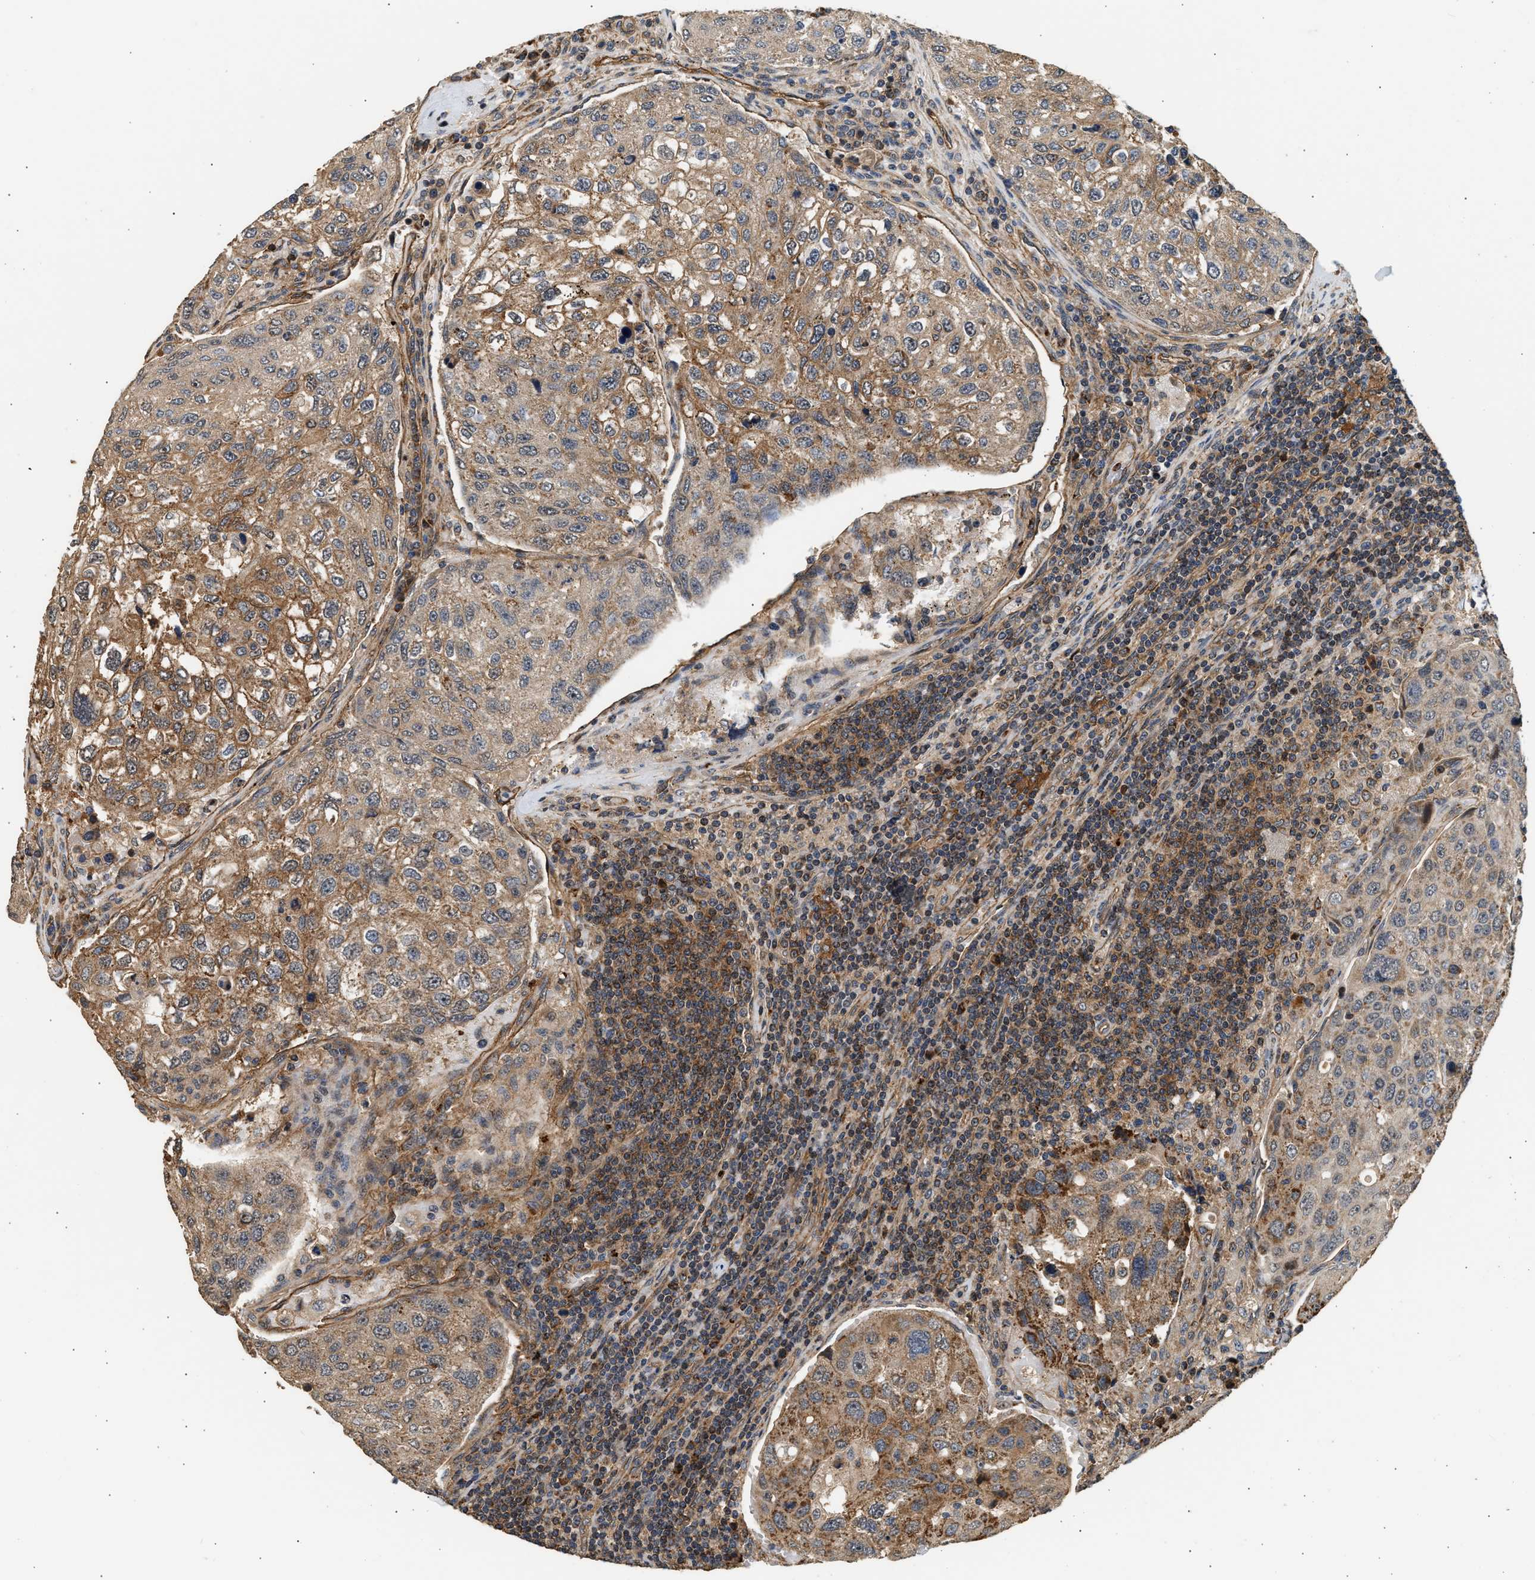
{"staining": {"intensity": "moderate", "quantity": ">75%", "location": "cytoplasmic/membranous"}, "tissue": "urothelial cancer", "cell_type": "Tumor cells", "image_type": "cancer", "snomed": [{"axis": "morphology", "description": "Urothelial carcinoma, High grade"}, {"axis": "topography", "description": "Lymph node"}, {"axis": "topography", "description": "Urinary bladder"}], "caption": "Immunohistochemical staining of urothelial carcinoma (high-grade) shows medium levels of moderate cytoplasmic/membranous positivity in approximately >75% of tumor cells.", "gene": "DUSP14", "patient": {"sex": "male", "age": 51}}